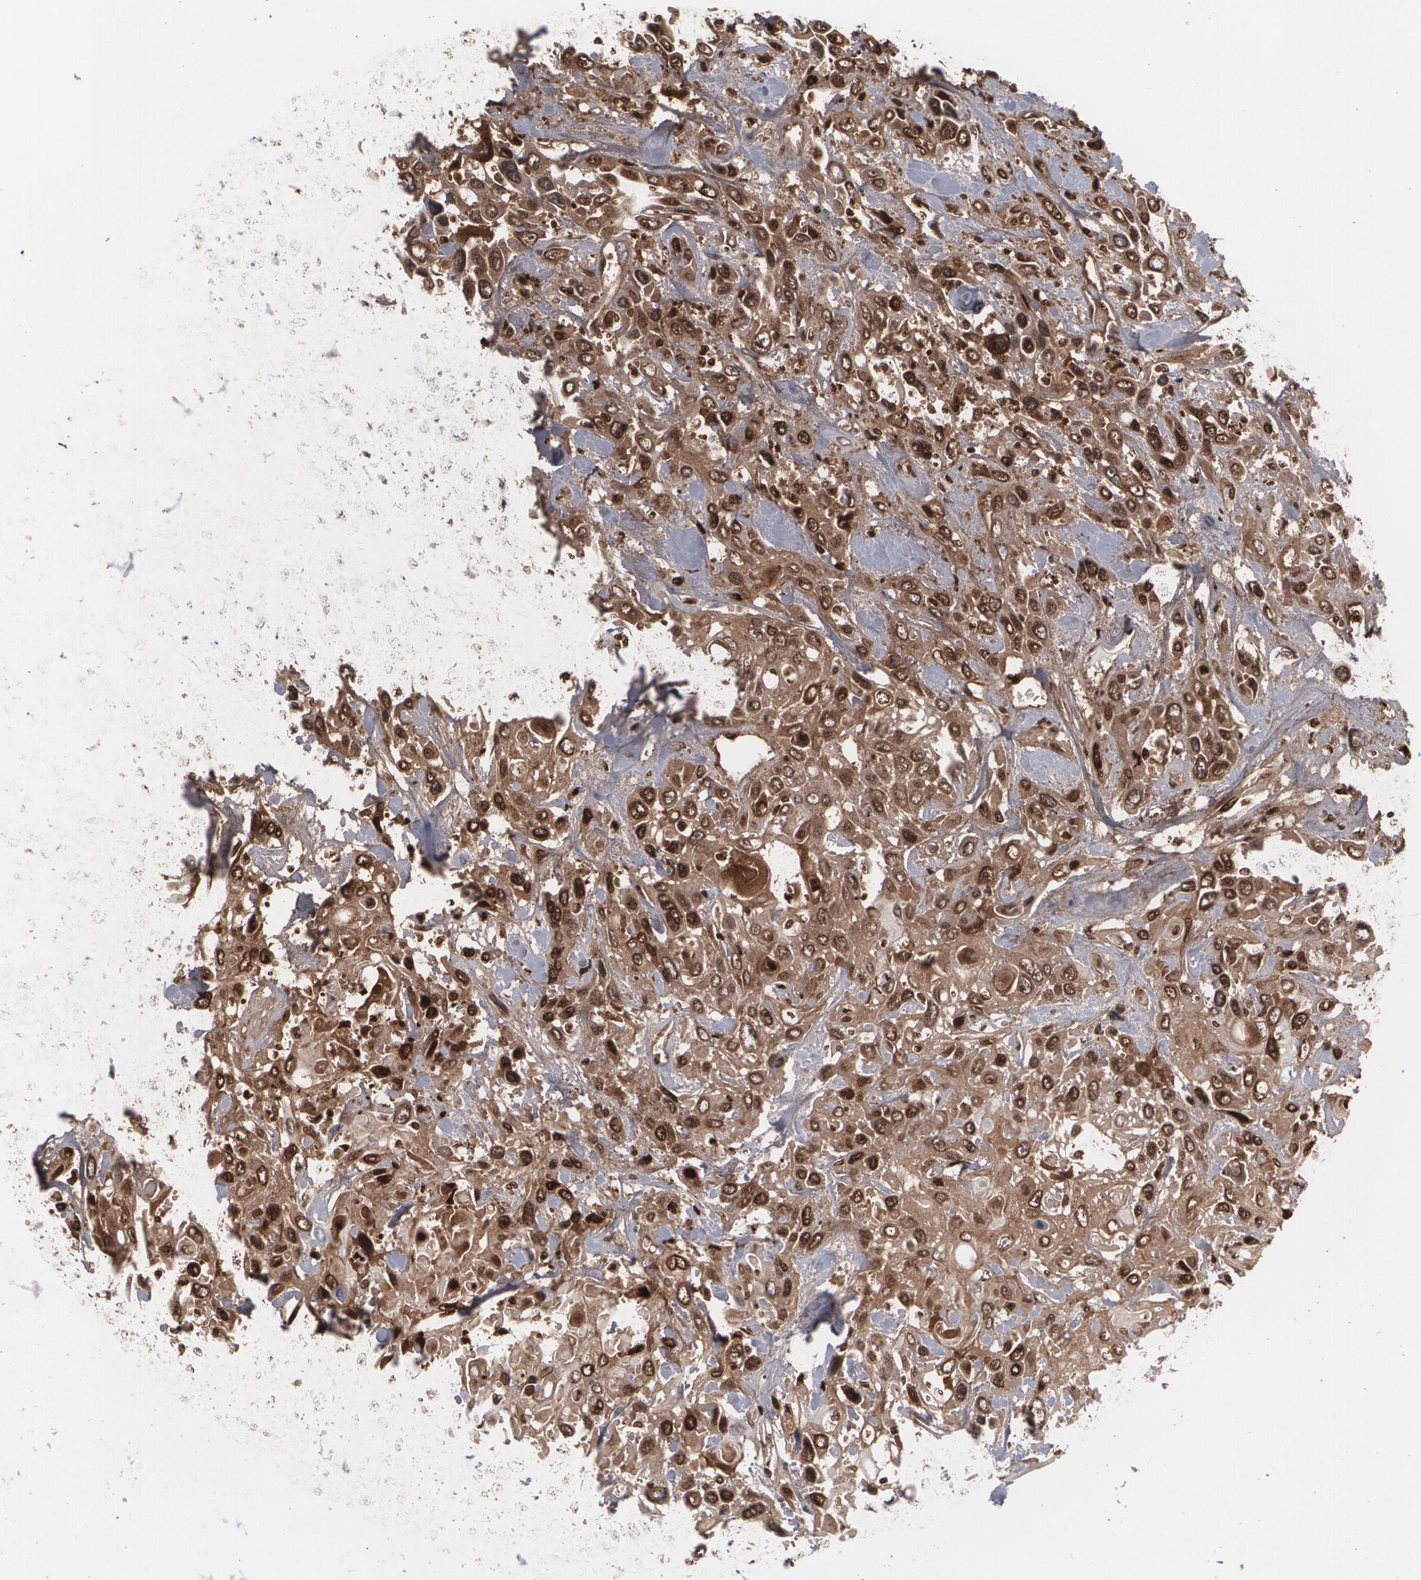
{"staining": {"intensity": "moderate", "quantity": "25%-75%", "location": "cytoplasmic/membranous,nuclear"}, "tissue": "urothelial cancer", "cell_type": "Tumor cells", "image_type": "cancer", "snomed": [{"axis": "morphology", "description": "Urothelial carcinoma, High grade"}, {"axis": "topography", "description": "Urinary bladder"}], "caption": "Tumor cells display medium levels of moderate cytoplasmic/membranous and nuclear staining in approximately 25%-75% of cells in human high-grade urothelial carcinoma. (DAB (3,3'-diaminobenzidine) IHC, brown staining for protein, blue staining for nuclei).", "gene": "LRG1", "patient": {"sex": "female", "age": 84}}